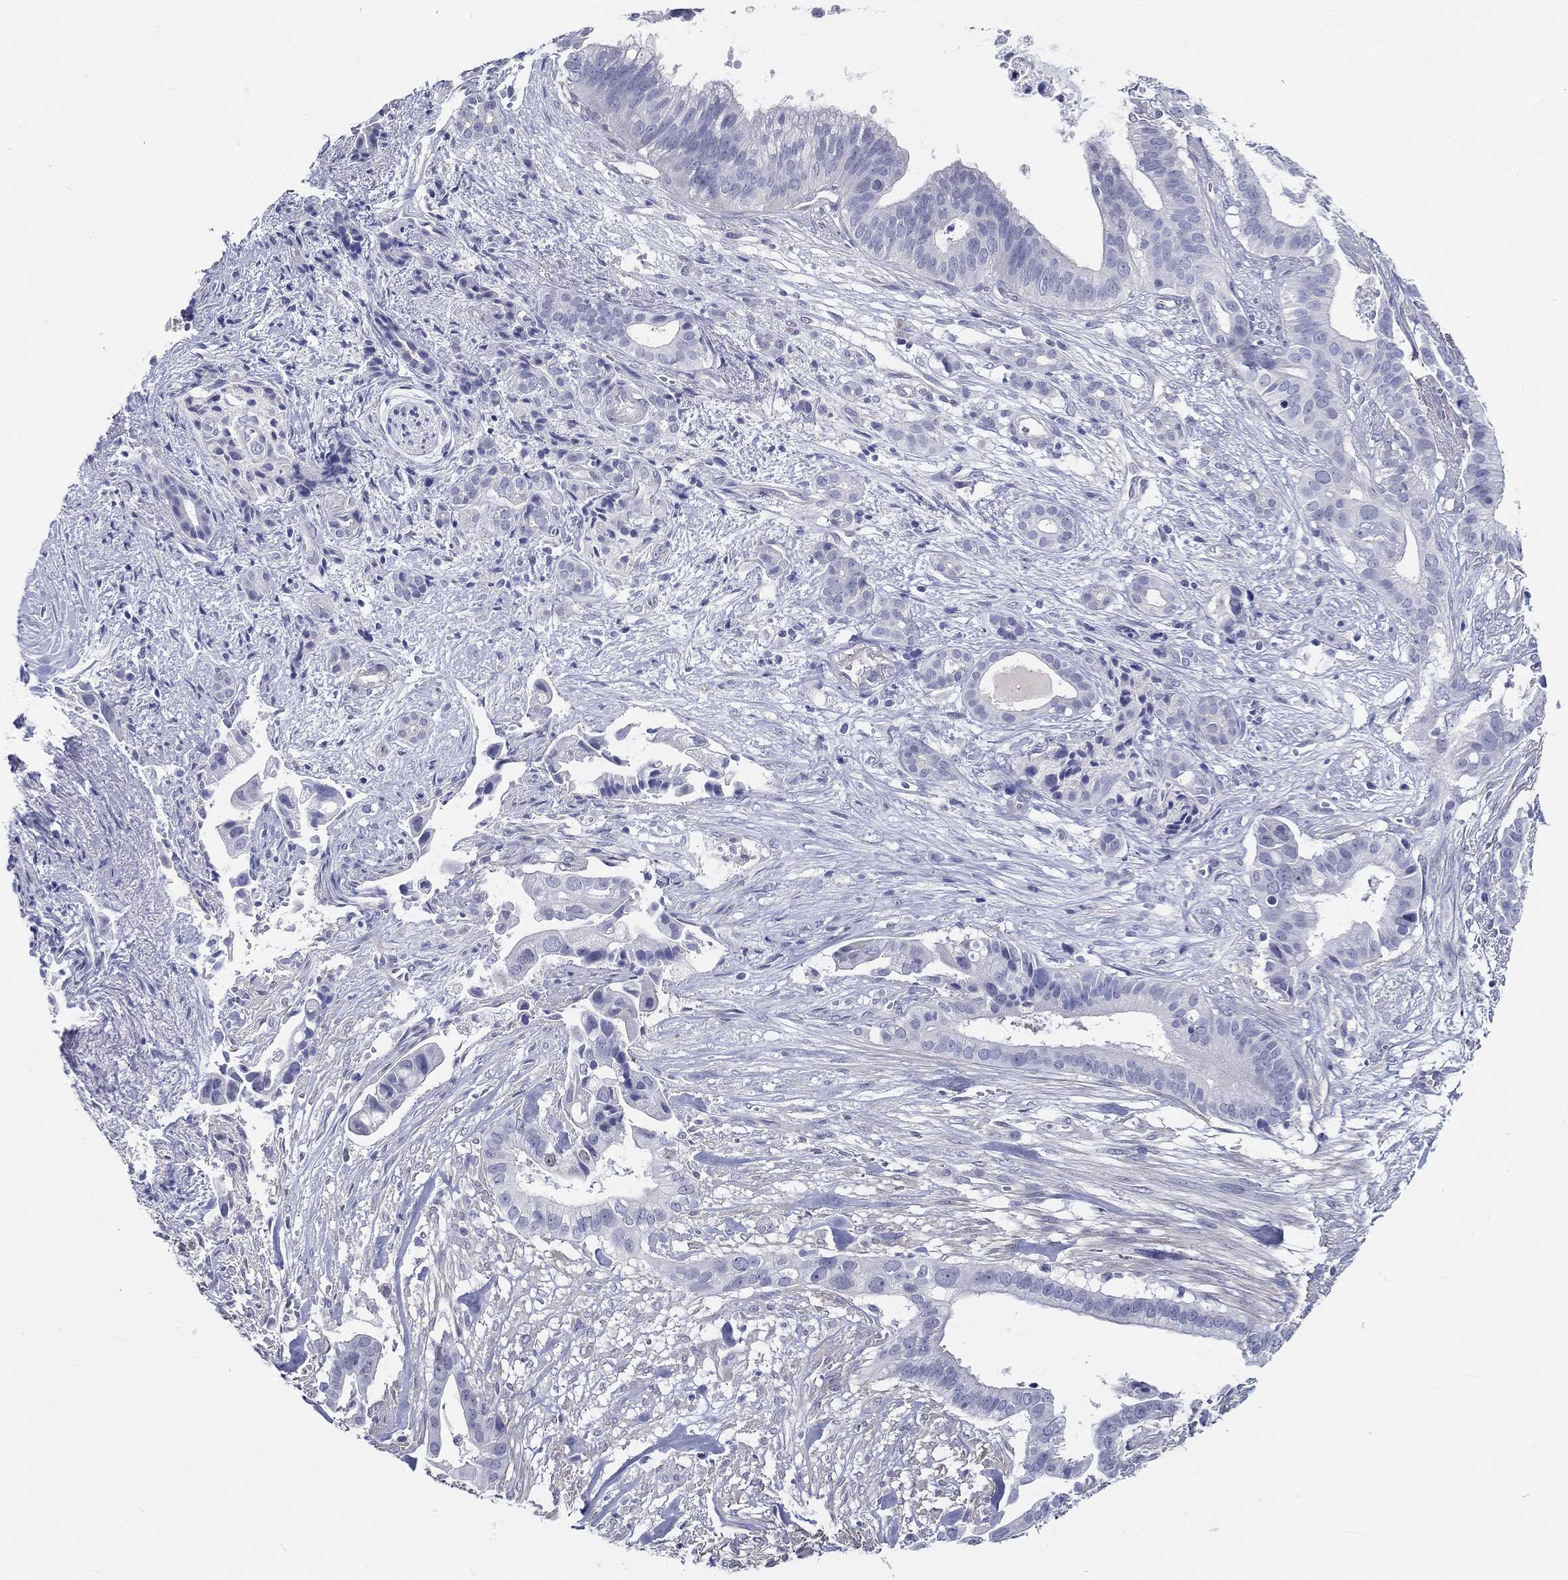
{"staining": {"intensity": "negative", "quantity": "none", "location": "none"}, "tissue": "pancreatic cancer", "cell_type": "Tumor cells", "image_type": "cancer", "snomed": [{"axis": "morphology", "description": "Adenocarcinoma, NOS"}, {"axis": "topography", "description": "Pancreas"}], "caption": "The immunohistochemistry (IHC) photomicrograph has no significant positivity in tumor cells of adenocarcinoma (pancreatic) tissue.", "gene": "CRYGD", "patient": {"sex": "male", "age": 61}}